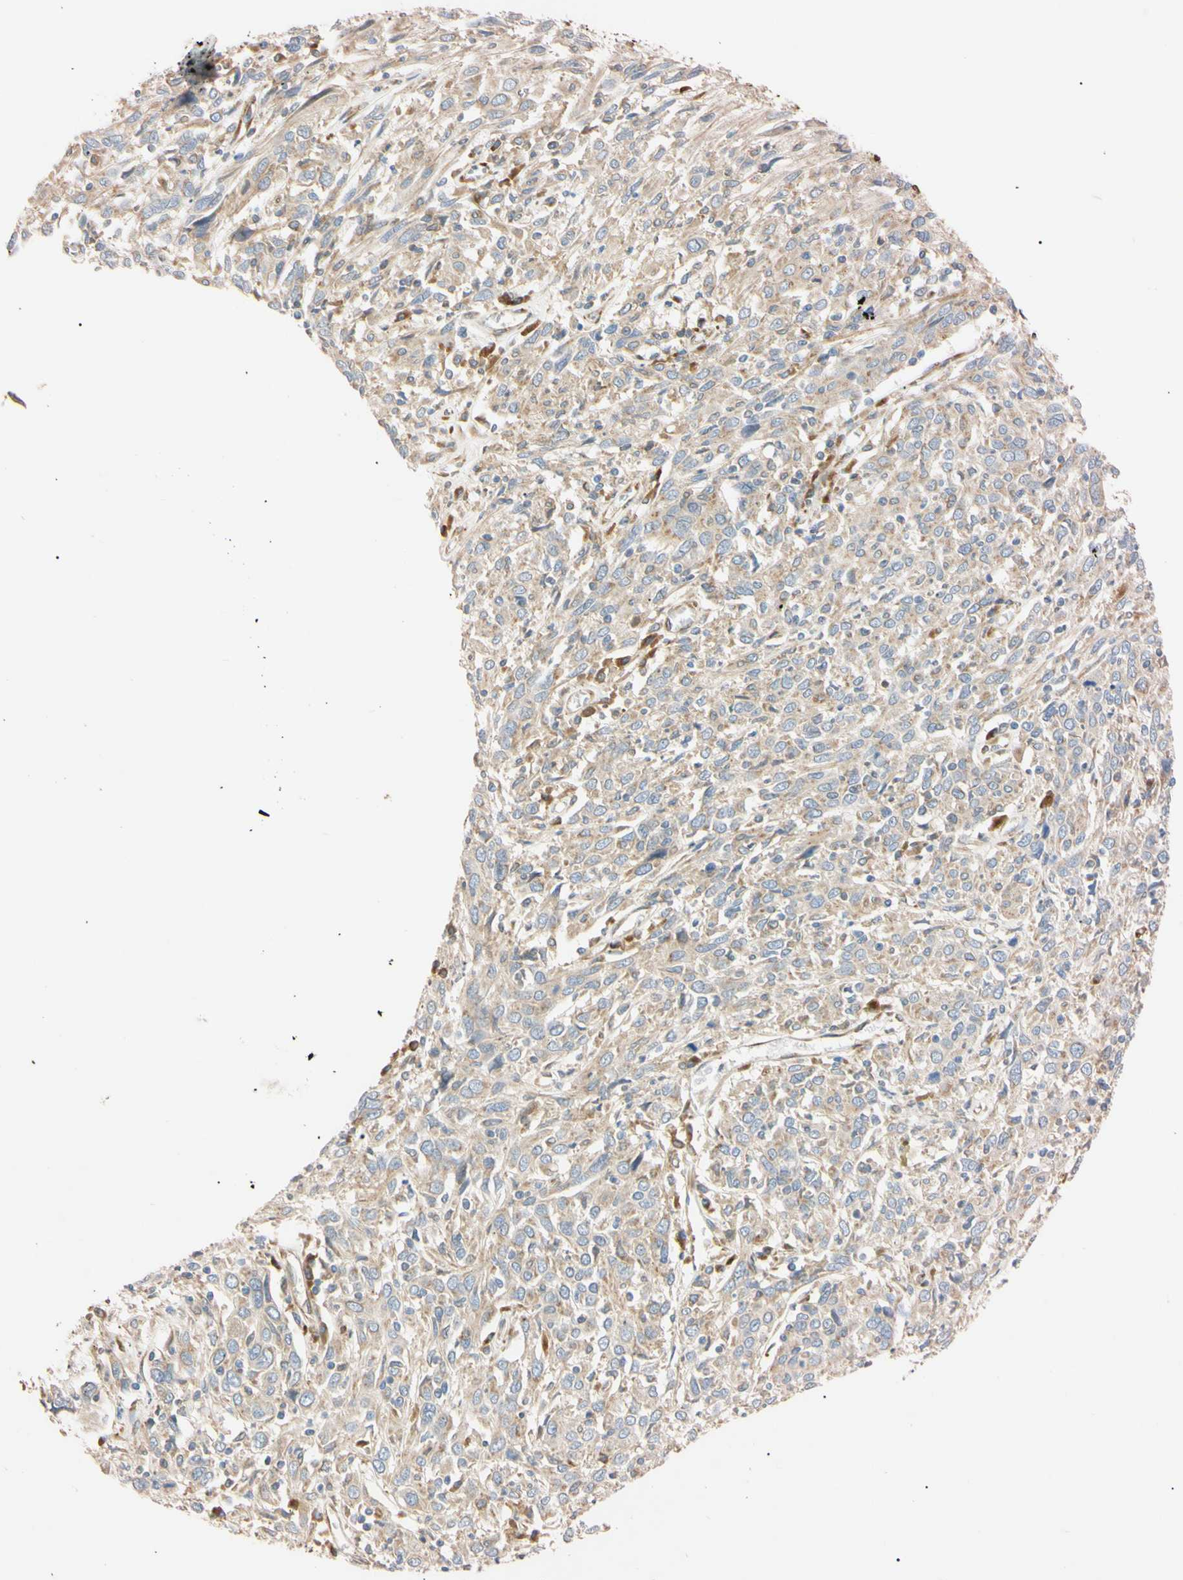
{"staining": {"intensity": "weak", "quantity": ">75%", "location": "cytoplasmic/membranous"}, "tissue": "cervical cancer", "cell_type": "Tumor cells", "image_type": "cancer", "snomed": [{"axis": "morphology", "description": "Squamous cell carcinoma, NOS"}, {"axis": "topography", "description": "Cervix"}], "caption": "IHC photomicrograph of neoplastic tissue: squamous cell carcinoma (cervical) stained using immunohistochemistry displays low levels of weak protein expression localized specifically in the cytoplasmic/membranous of tumor cells, appearing as a cytoplasmic/membranous brown color.", "gene": "IER3IP1", "patient": {"sex": "female", "age": 46}}